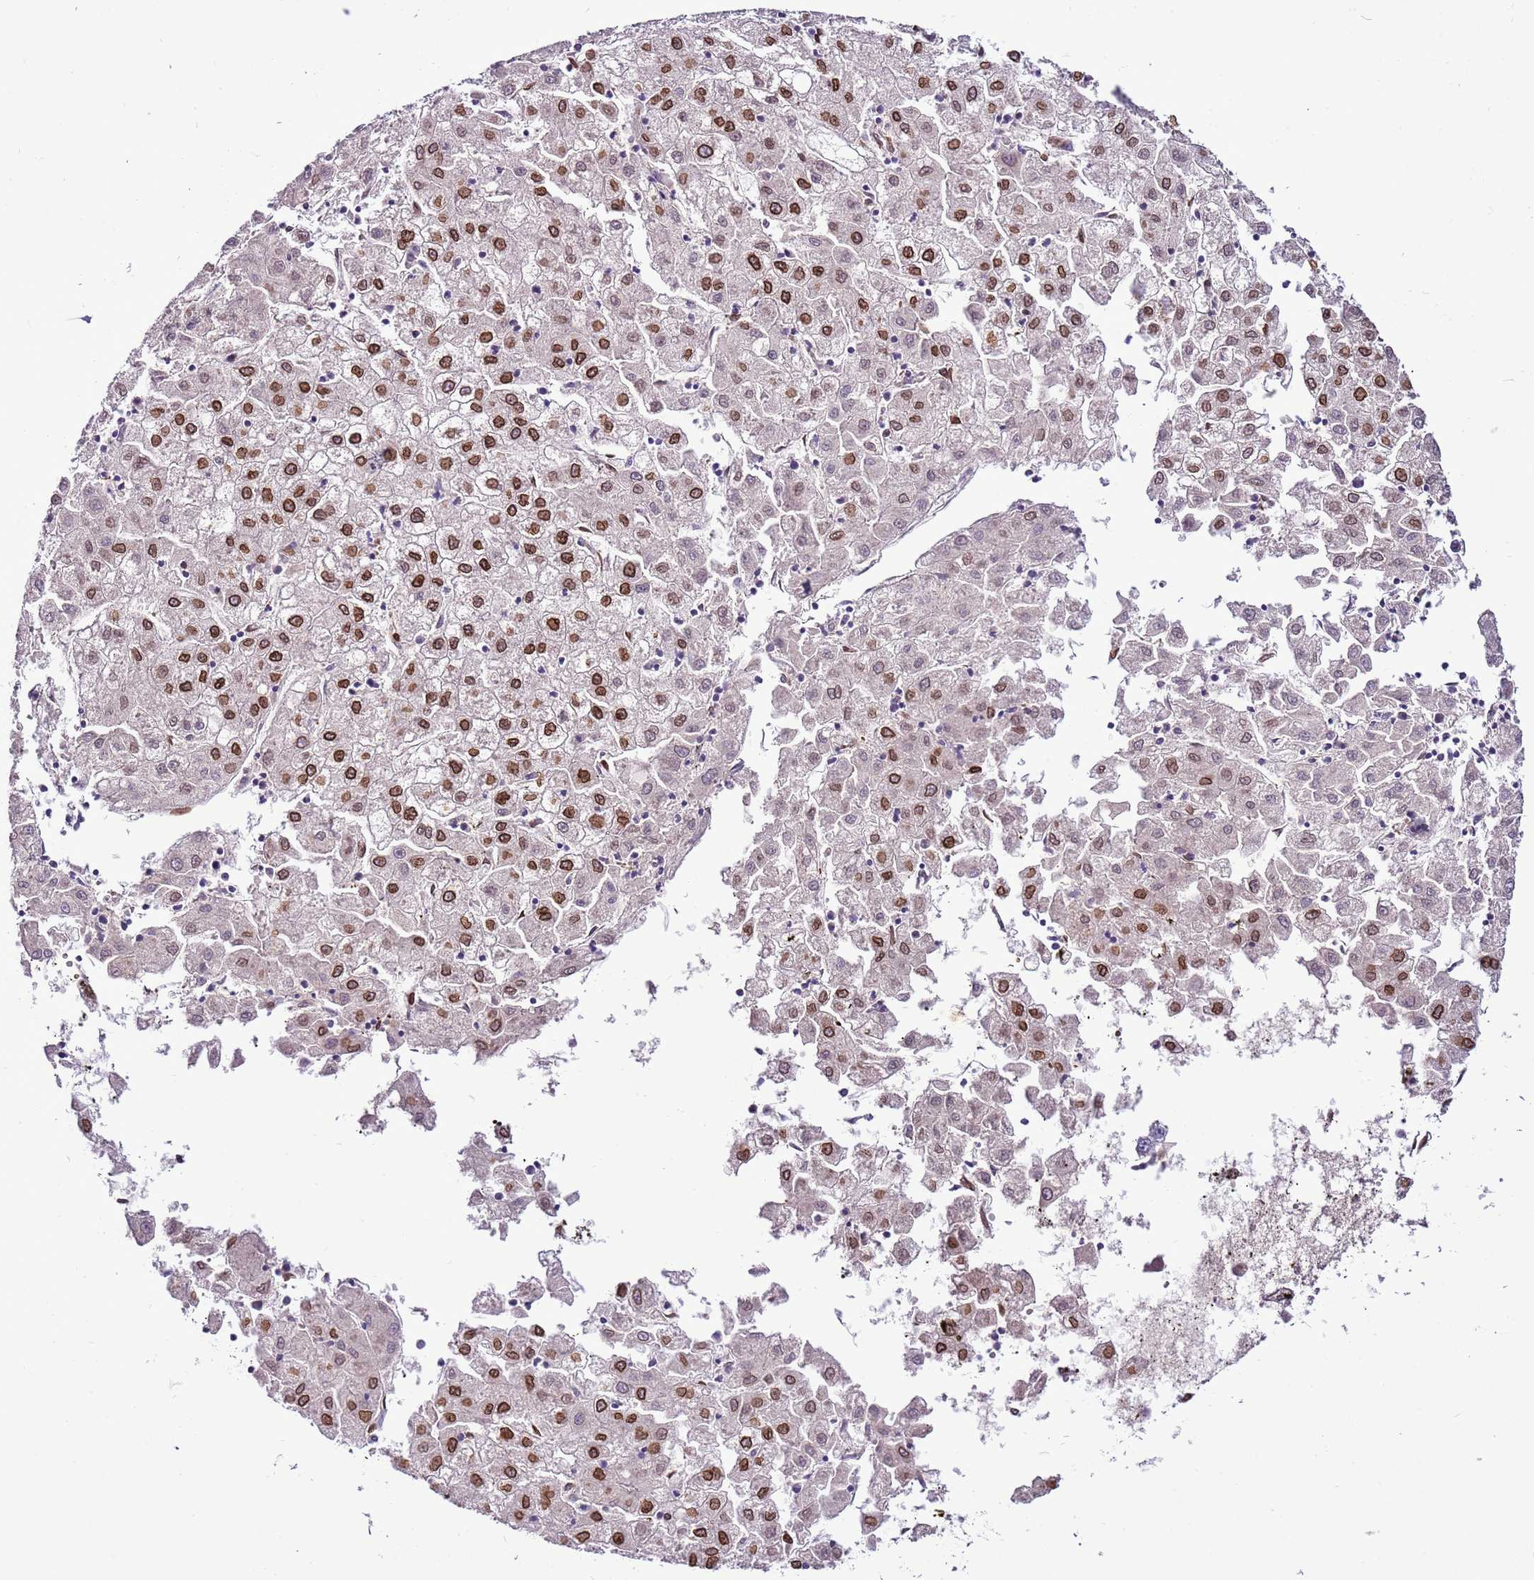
{"staining": {"intensity": "strong", "quantity": "25%-75%", "location": "cytoplasmic/membranous,nuclear"}, "tissue": "liver cancer", "cell_type": "Tumor cells", "image_type": "cancer", "snomed": [{"axis": "morphology", "description": "Carcinoma, Hepatocellular, NOS"}, {"axis": "topography", "description": "Liver"}], "caption": "This is an image of immunohistochemistry (IHC) staining of liver hepatocellular carcinoma, which shows strong staining in the cytoplasmic/membranous and nuclear of tumor cells.", "gene": "TMEM47", "patient": {"sex": "male", "age": 72}}